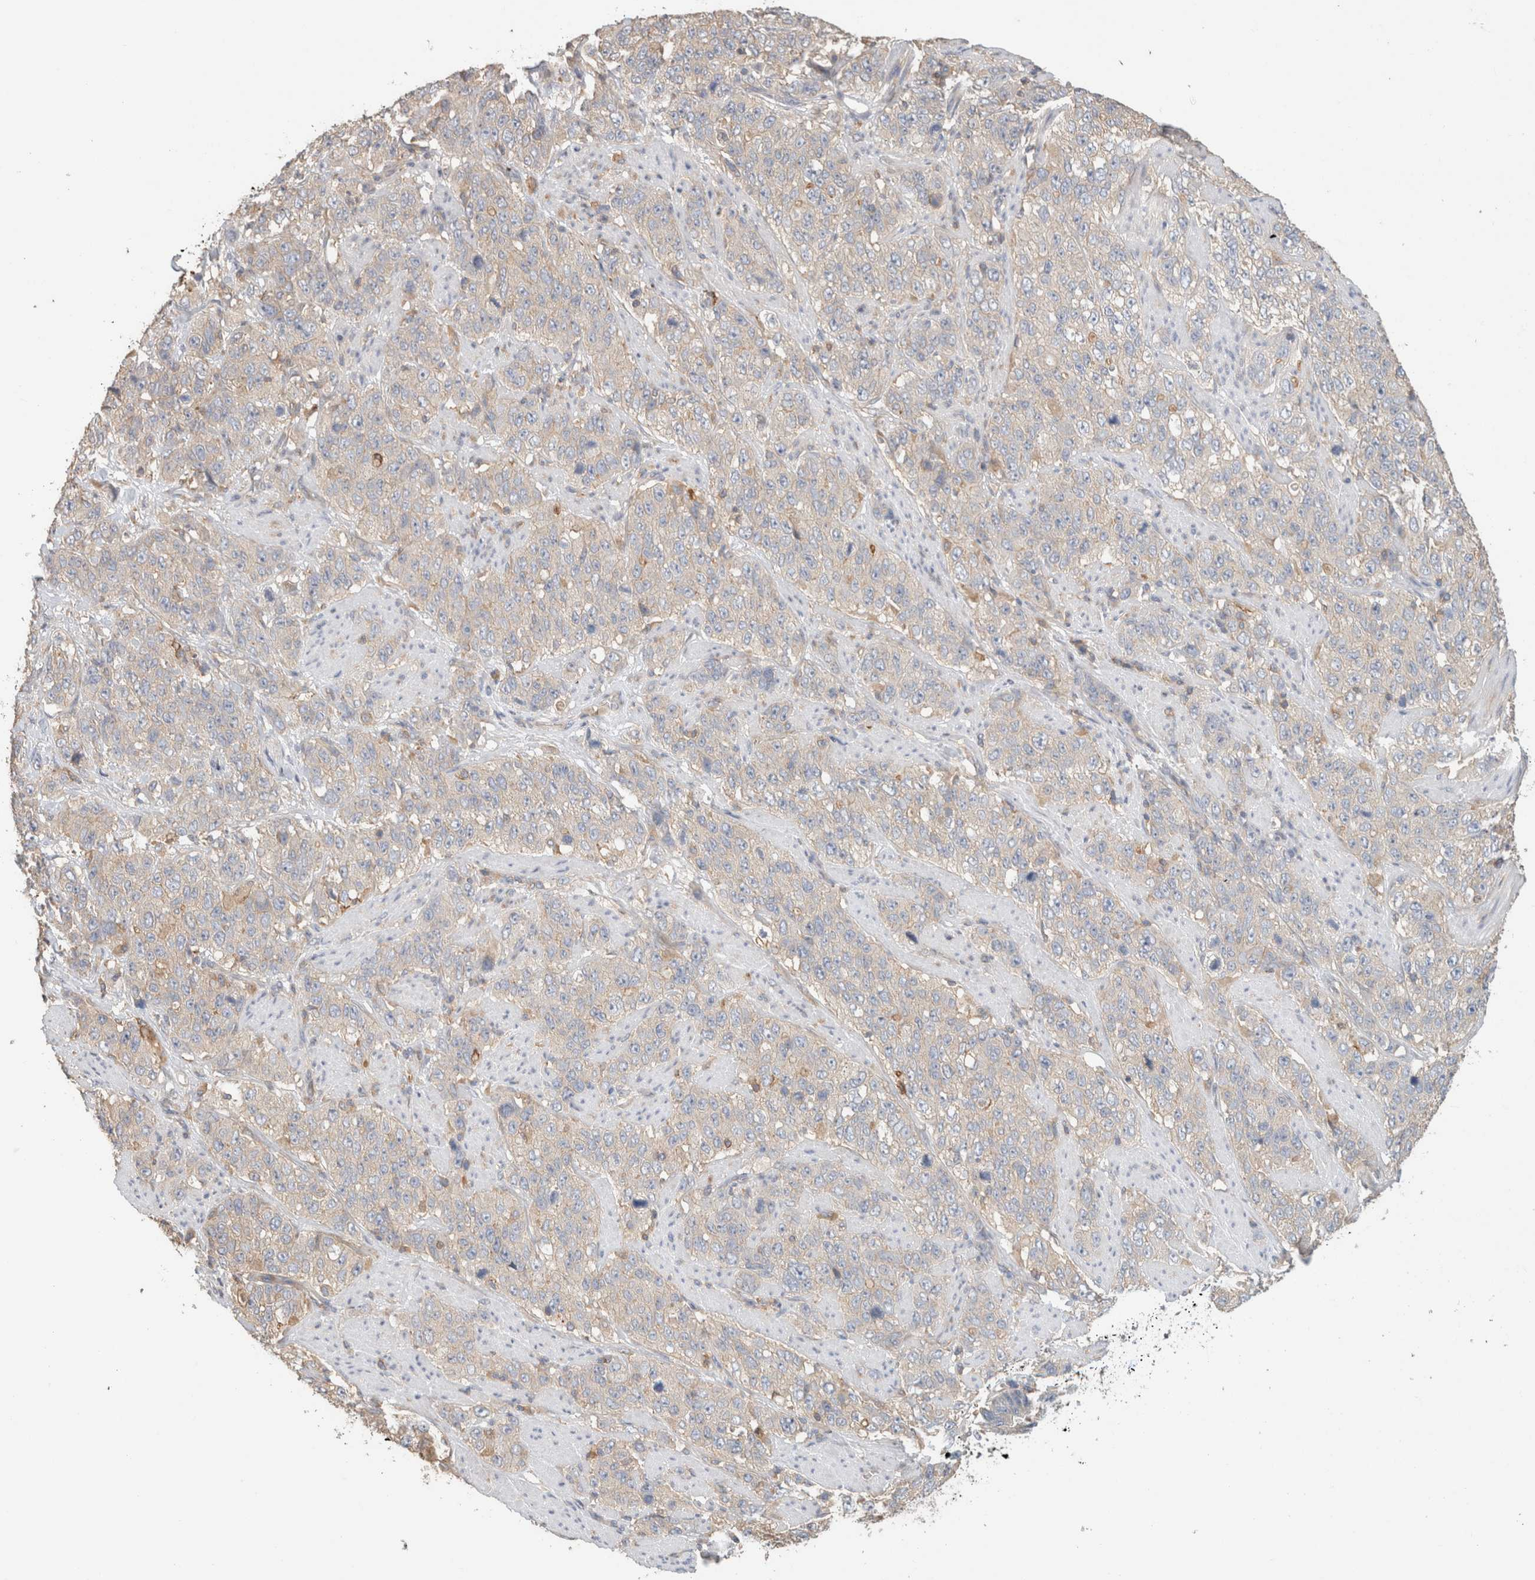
{"staining": {"intensity": "weak", "quantity": "<25%", "location": "cytoplasmic/membranous"}, "tissue": "stomach cancer", "cell_type": "Tumor cells", "image_type": "cancer", "snomed": [{"axis": "morphology", "description": "Adenocarcinoma, NOS"}, {"axis": "topography", "description": "Stomach"}], "caption": "DAB immunohistochemical staining of human stomach cancer exhibits no significant positivity in tumor cells. (Immunohistochemistry (ihc), brightfield microscopy, high magnification).", "gene": "CFAP418", "patient": {"sex": "male", "age": 48}}